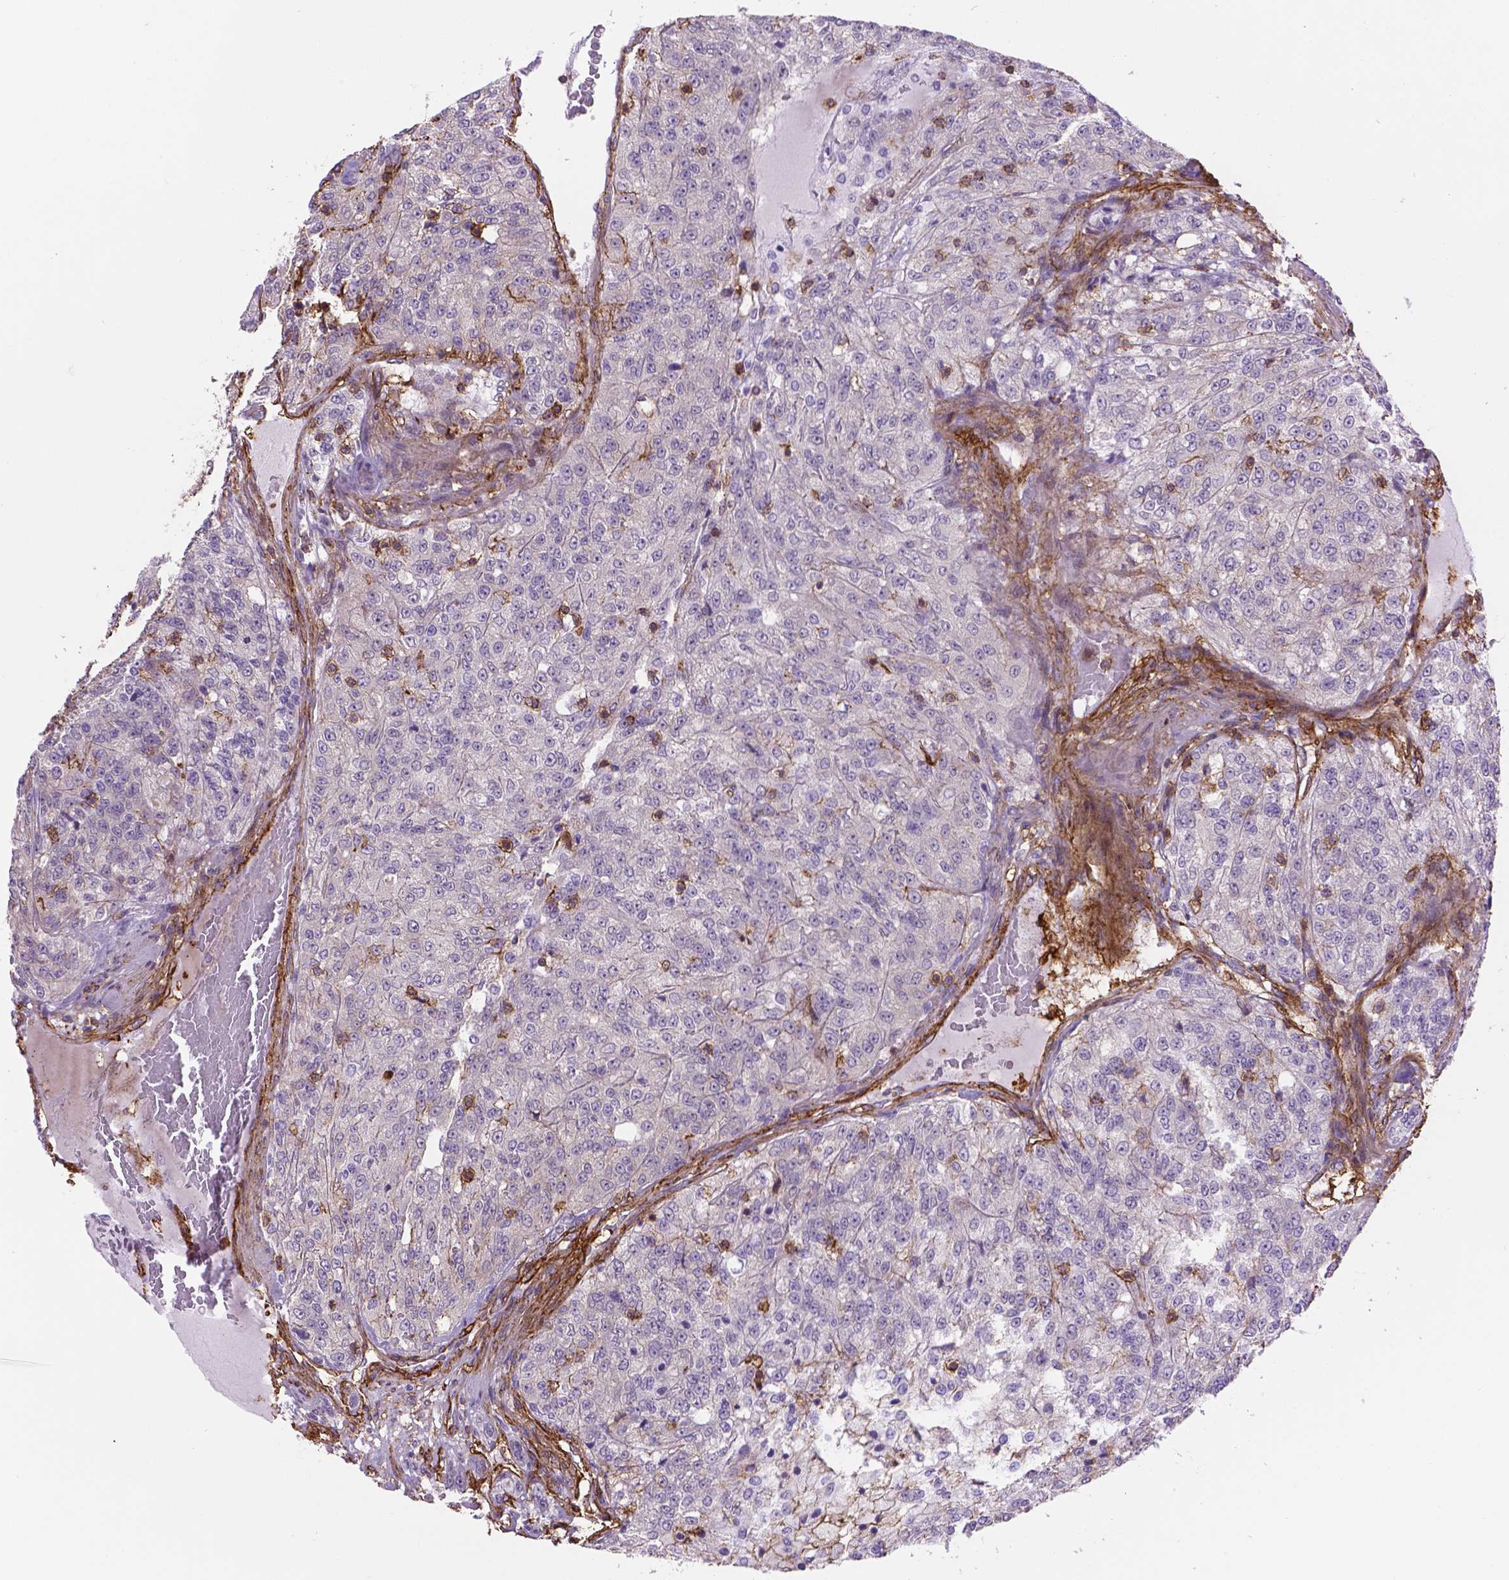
{"staining": {"intensity": "negative", "quantity": "none", "location": "none"}, "tissue": "renal cancer", "cell_type": "Tumor cells", "image_type": "cancer", "snomed": [{"axis": "morphology", "description": "Adenocarcinoma, NOS"}, {"axis": "topography", "description": "Kidney"}], "caption": "High power microscopy histopathology image of an IHC image of renal cancer (adenocarcinoma), revealing no significant expression in tumor cells.", "gene": "ACAD10", "patient": {"sex": "female", "age": 63}}